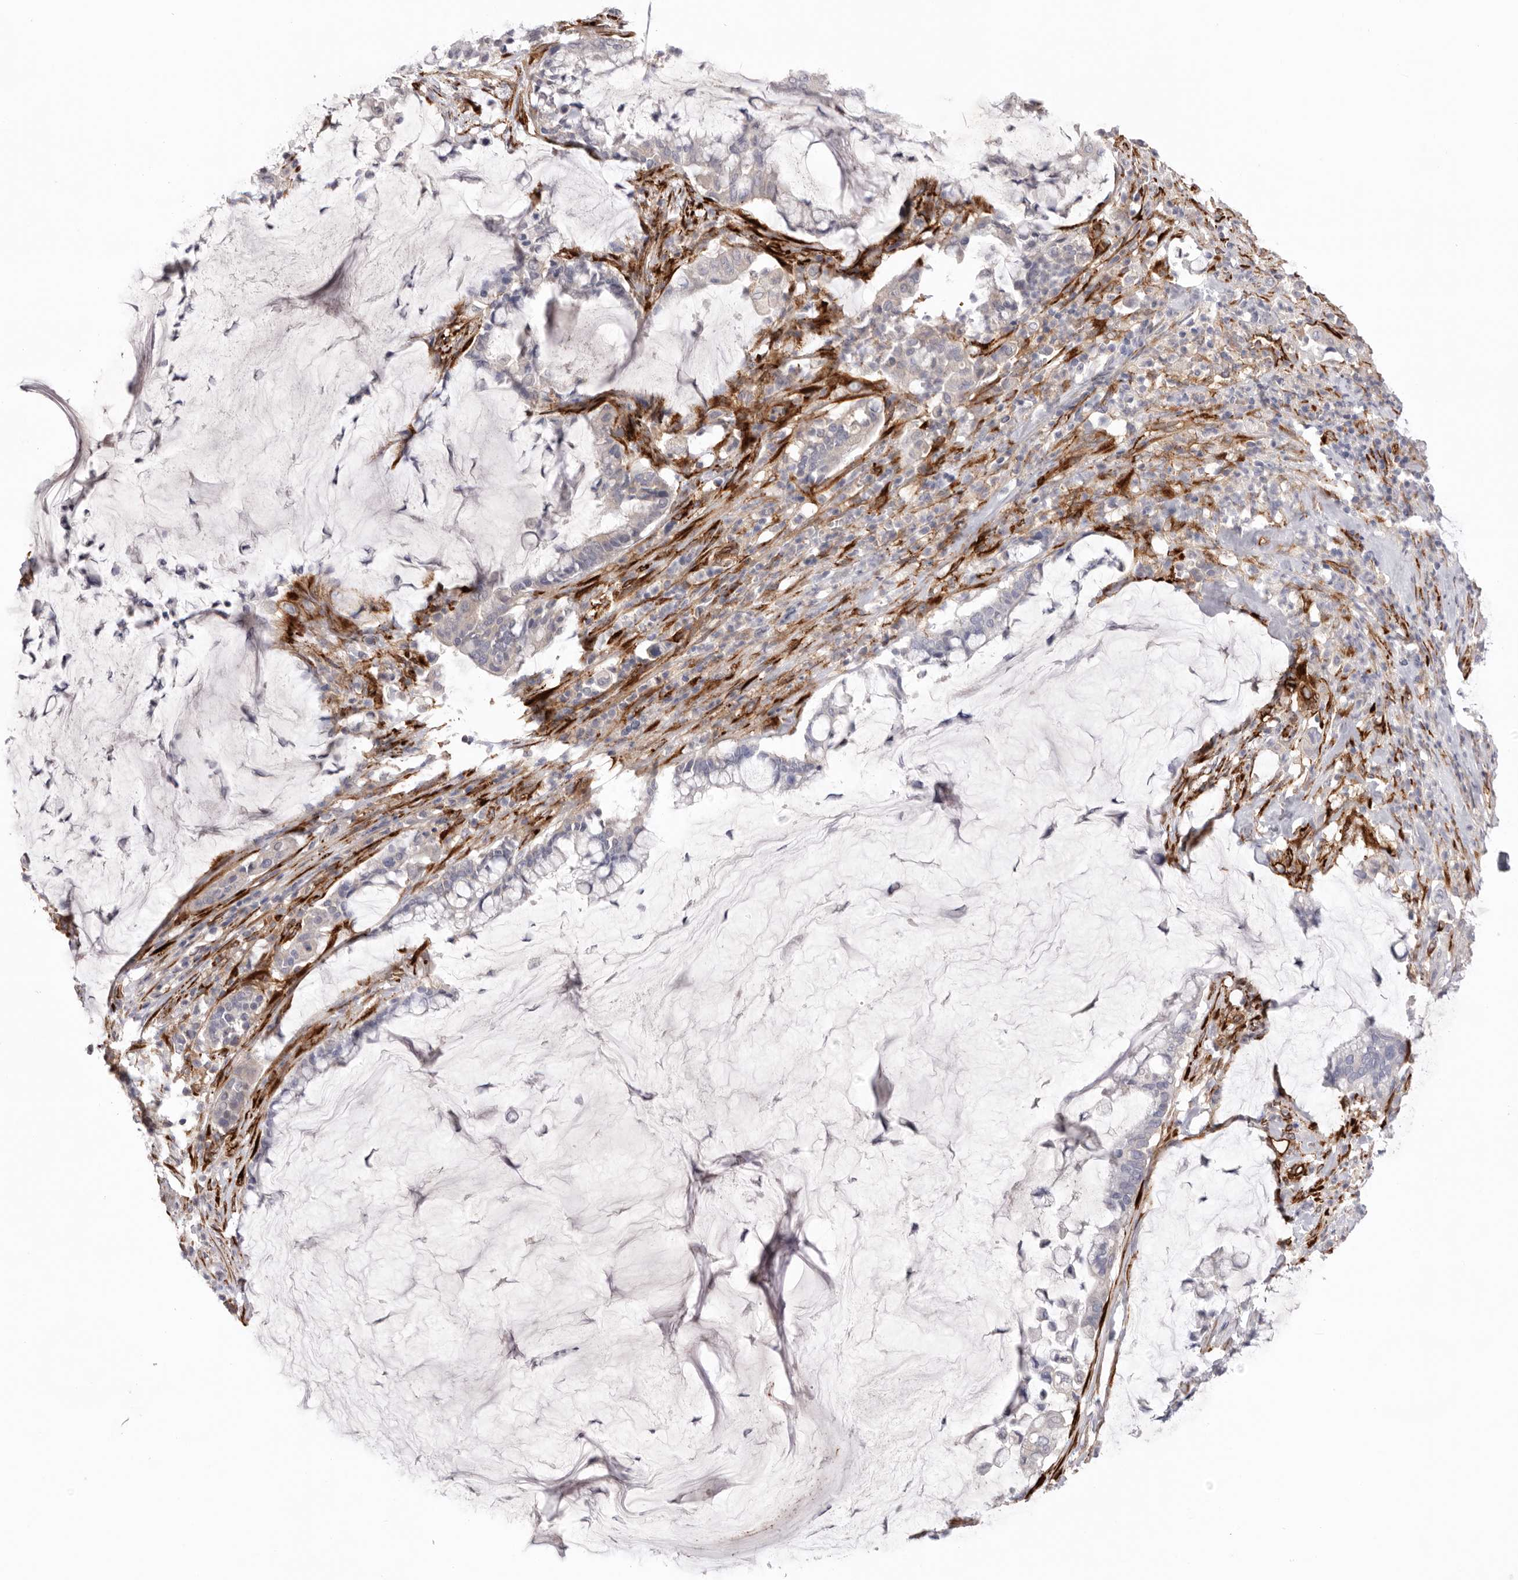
{"staining": {"intensity": "negative", "quantity": "none", "location": "none"}, "tissue": "pancreatic cancer", "cell_type": "Tumor cells", "image_type": "cancer", "snomed": [{"axis": "morphology", "description": "Adenocarcinoma, NOS"}, {"axis": "topography", "description": "Pancreas"}], "caption": "The immunohistochemistry histopathology image has no significant positivity in tumor cells of pancreatic cancer (adenocarcinoma) tissue.", "gene": "LRRC66", "patient": {"sex": "male", "age": 41}}